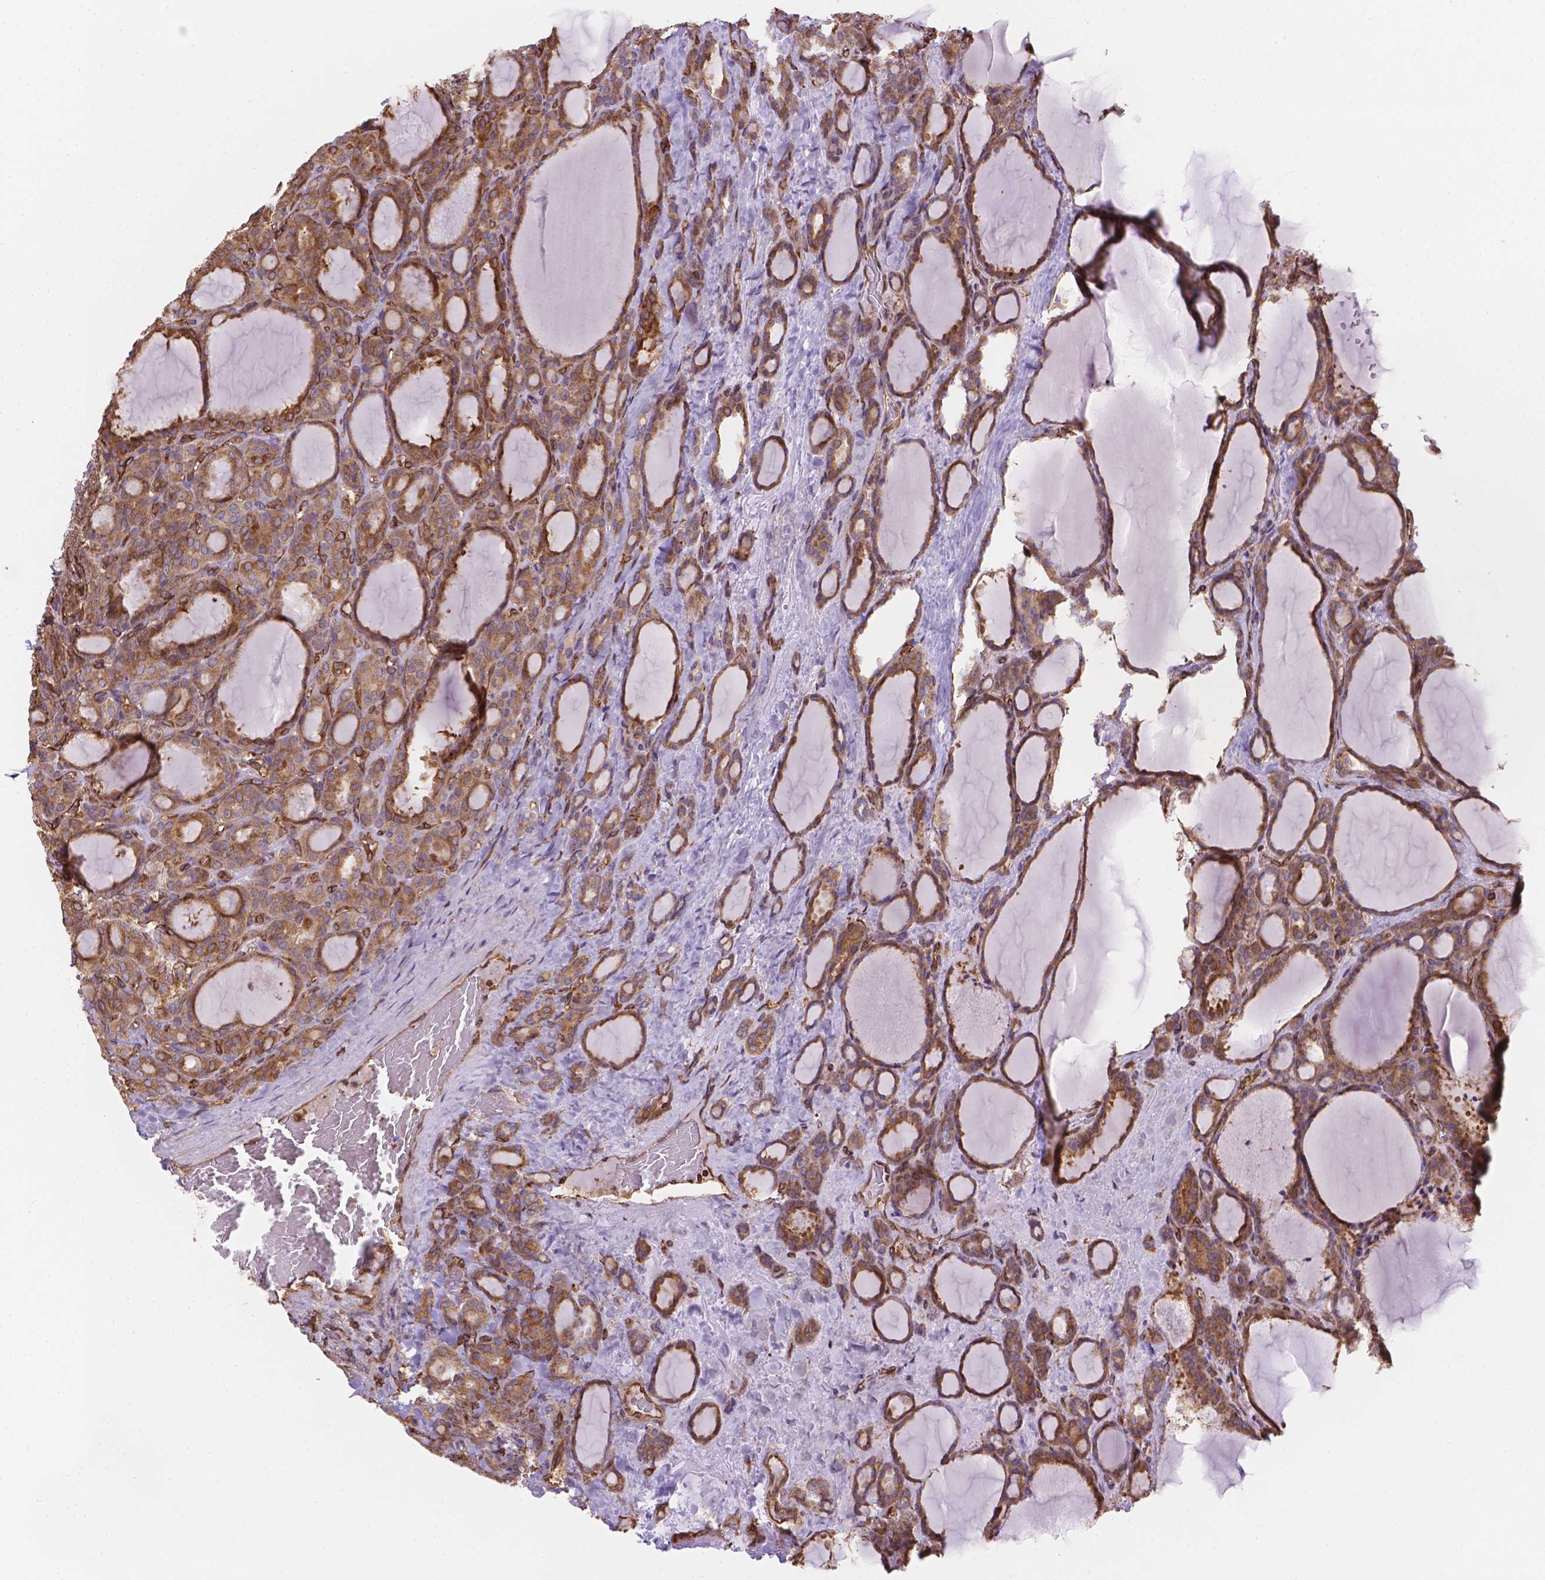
{"staining": {"intensity": "moderate", "quantity": ">75%", "location": "cytoplasmic/membranous"}, "tissue": "thyroid cancer", "cell_type": "Tumor cells", "image_type": "cancer", "snomed": [{"axis": "morphology", "description": "Normal tissue, NOS"}, {"axis": "morphology", "description": "Follicular adenoma carcinoma, NOS"}, {"axis": "topography", "description": "Thyroid gland"}], "caption": "DAB (3,3'-diaminobenzidine) immunohistochemical staining of follicular adenoma carcinoma (thyroid) demonstrates moderate cytoplasmic/membranous protein expression in about >75% of tumor cells. Using DAB (brown) and hematoxylin (blue) stains, captured at high magnification using brightfield microscopy.", "gene": "DMWD", "patient": {"sex": "female", "age": 31}}